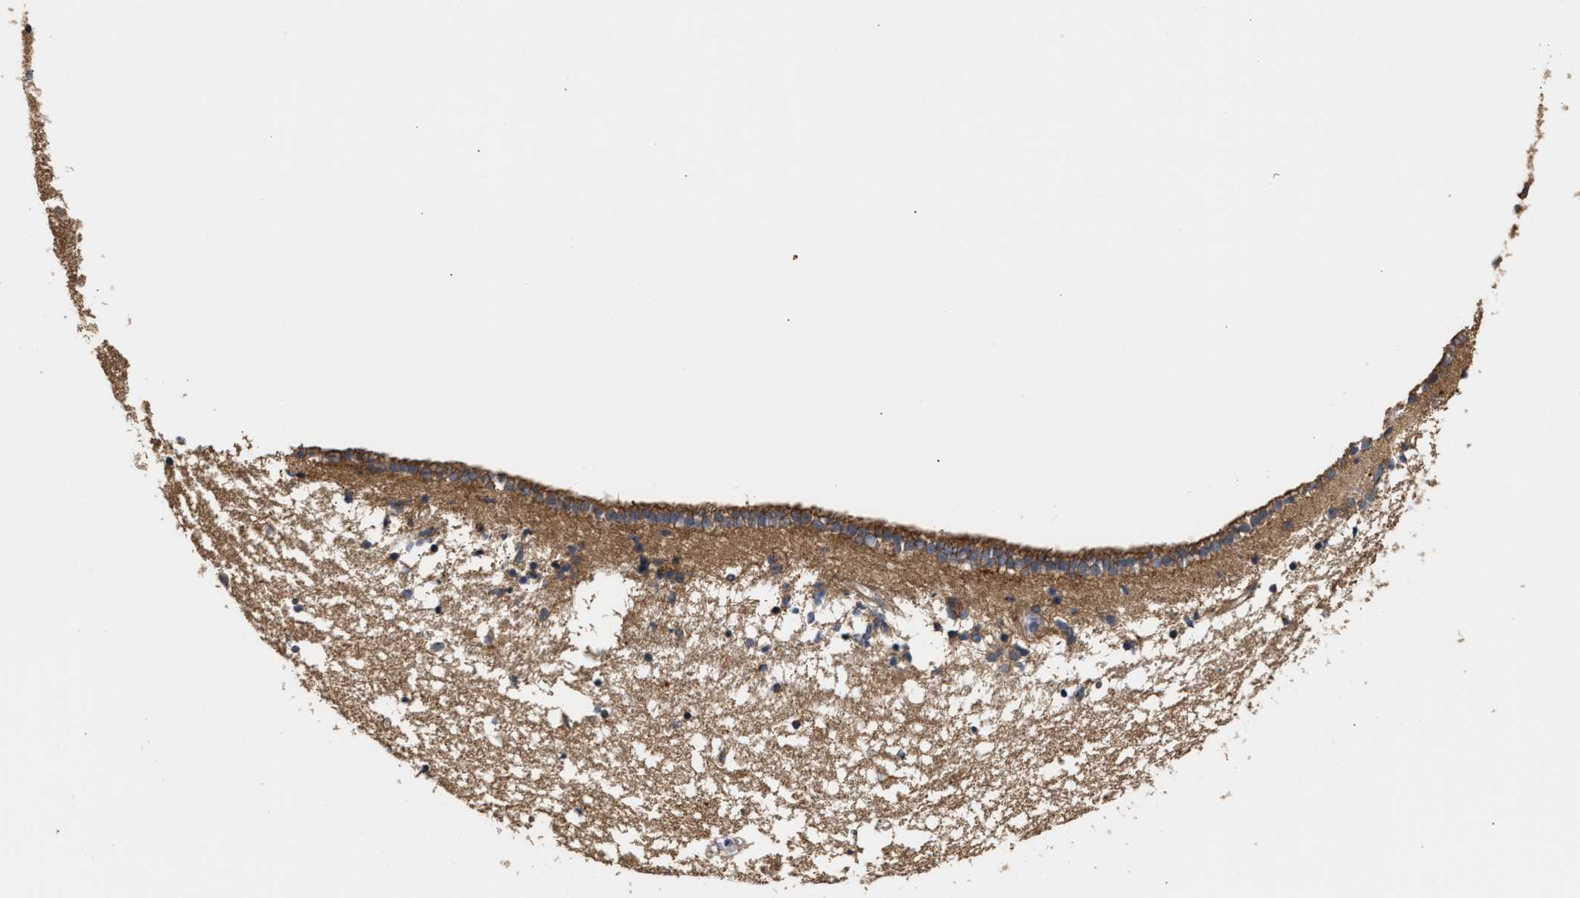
{"staining": {"intensity": "moderate", "quantity": "<25%", "location": "cytoplasmic/membranous"}, "tissue": "caudate", "cell_type": "Glial cells", "image_type": "normal", "snomed": [{"axis": "morphology", "description": "Normal tissue, NOS"}, {"axis": "topography", "description": "Lateral ventricle wall"}], "caption": "Caudate stained with DAB (3,3'-diaminobenzidine) IHC reveals low levels of moderate cytoplasmic/membranous staining in about <25% of glial cells.", "gene": "CLIP2", "patient": {"sex": "male", "age": 45}}